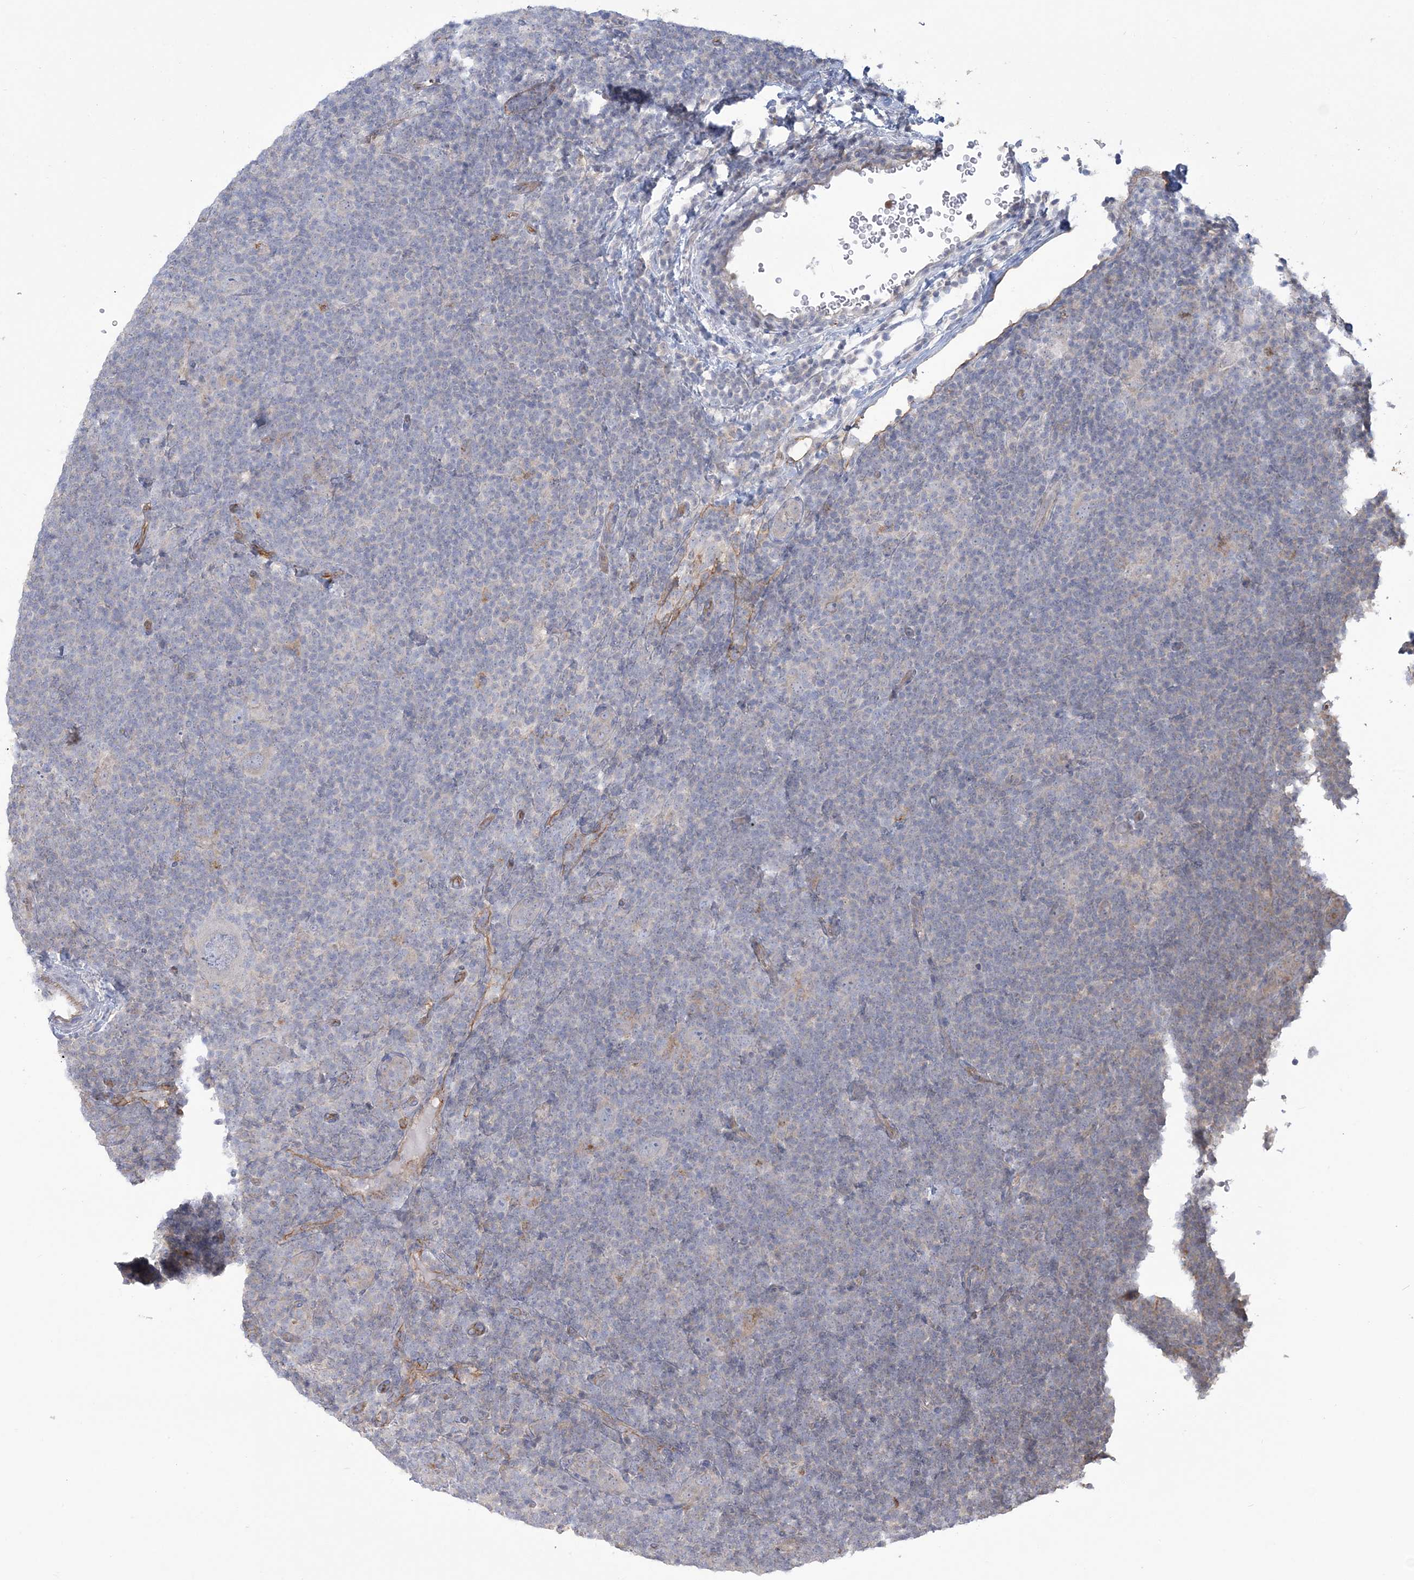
{"staining": {"intensity": "negative", "quantity": "none", "location": "none"}, "tissue": "lymphoma", "cell_type": "Tumor cells", "image_type": "cancer", "snomed": [{"axis": "morphology", "description": "Hodgkin's disease, NOS"}, {"axis": "topography", "description": "Lymph node"}], "caption": "Immunohistochemistry (IHC) of lymphoma reveals no positivity in tumor cells.", "gene": "FARSB", "patient": {"sex": "female", "age": 57}}